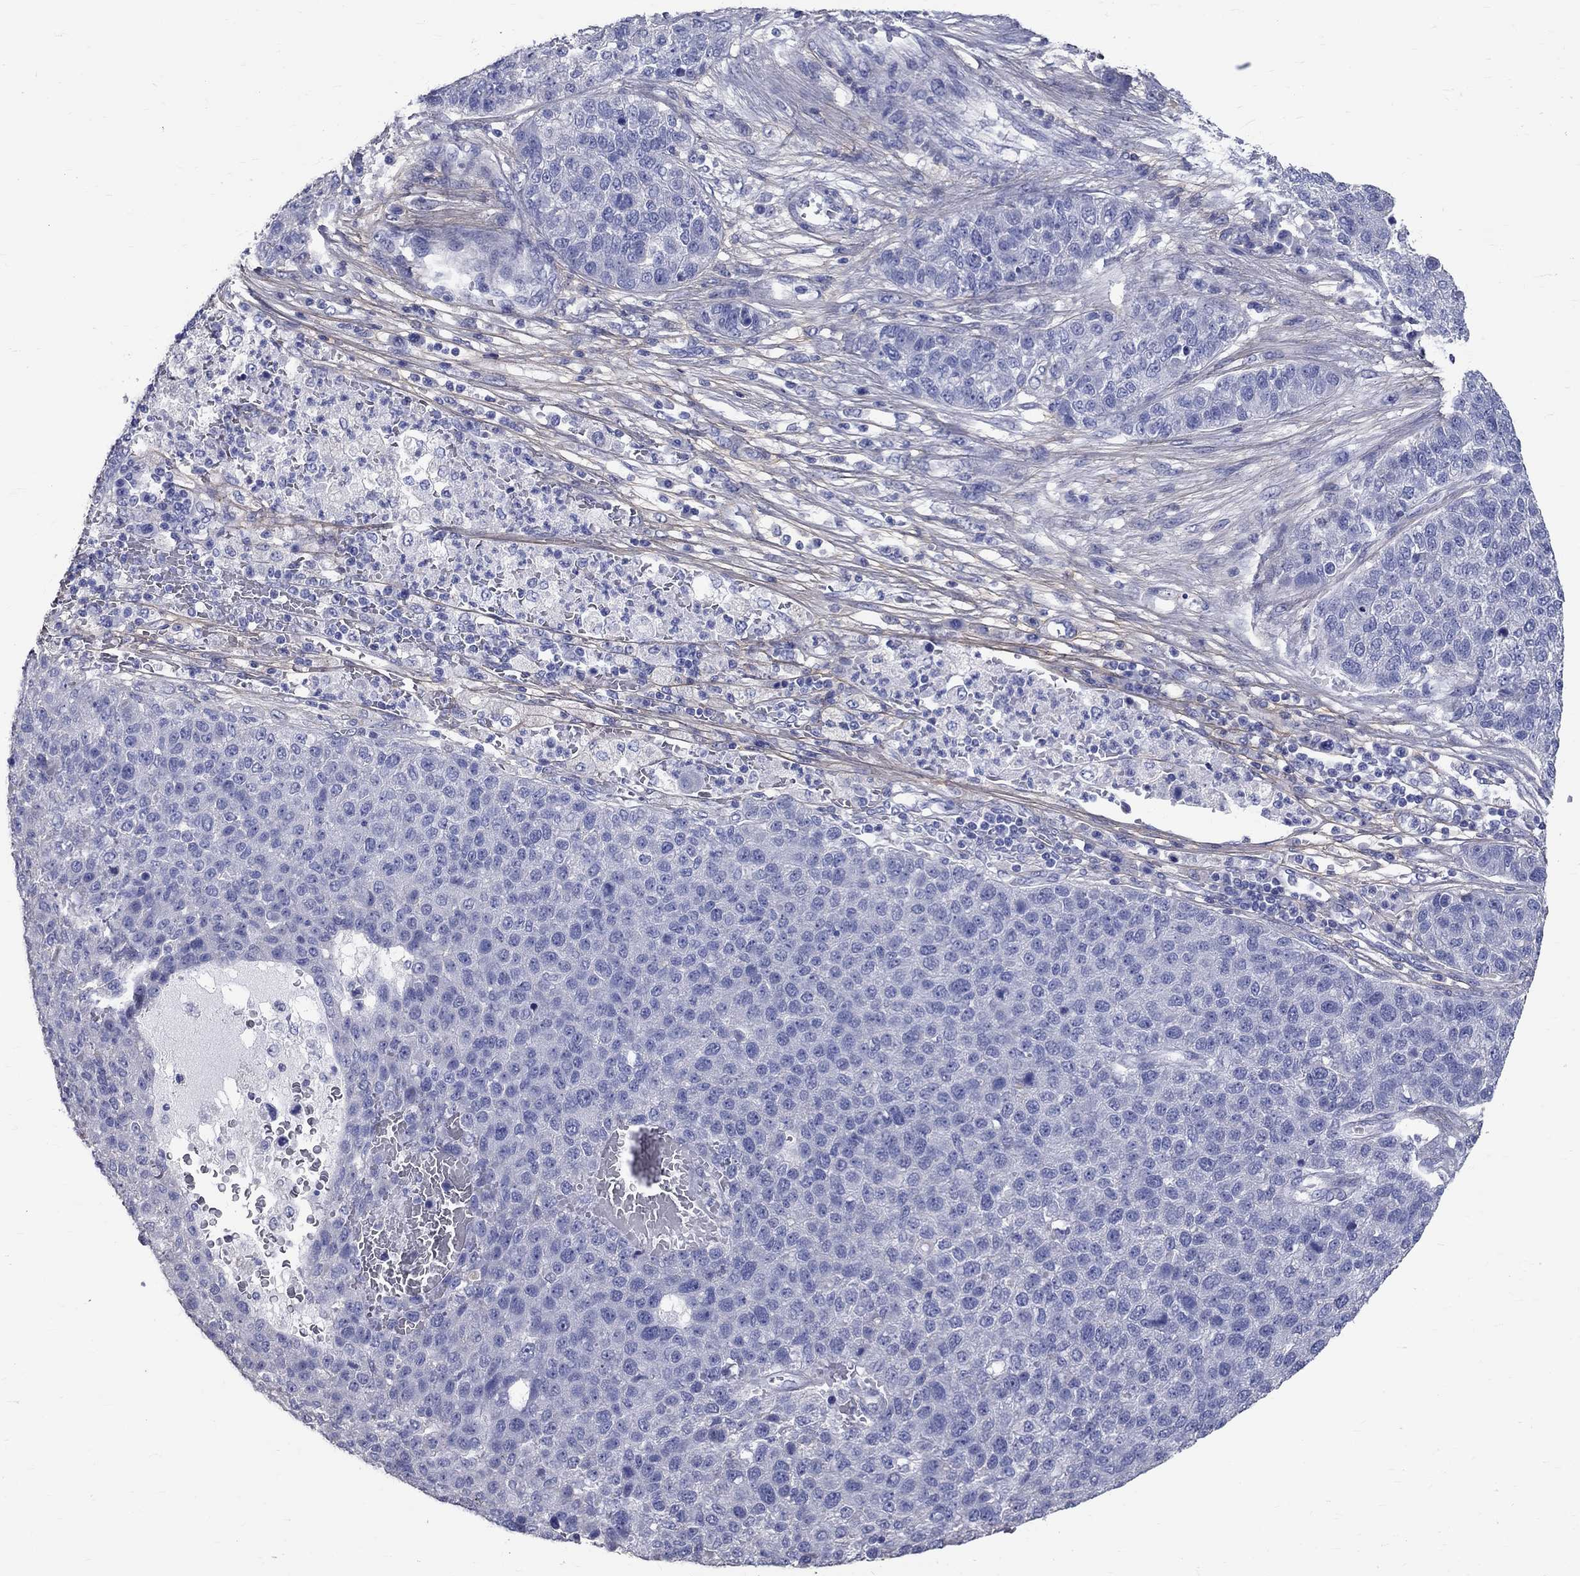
{"staining": {"intensity": "negative", "quantity": "none", "location": "none"}, "tissue": "pancreatic cancer", "cell_type": "Tumor cells", "image_type": "cancer", "snomed": [{"axis": "morphology", "description": "Adenocarcinoma, NOS"}, {"axis": "topography", "description": "Pancreas"}], "caption": "Tumor cells are negative for brown protein staining in pancreatic cancer.", "gene": "ANXA10", "patient": {"sex": "female", "age": 61}}